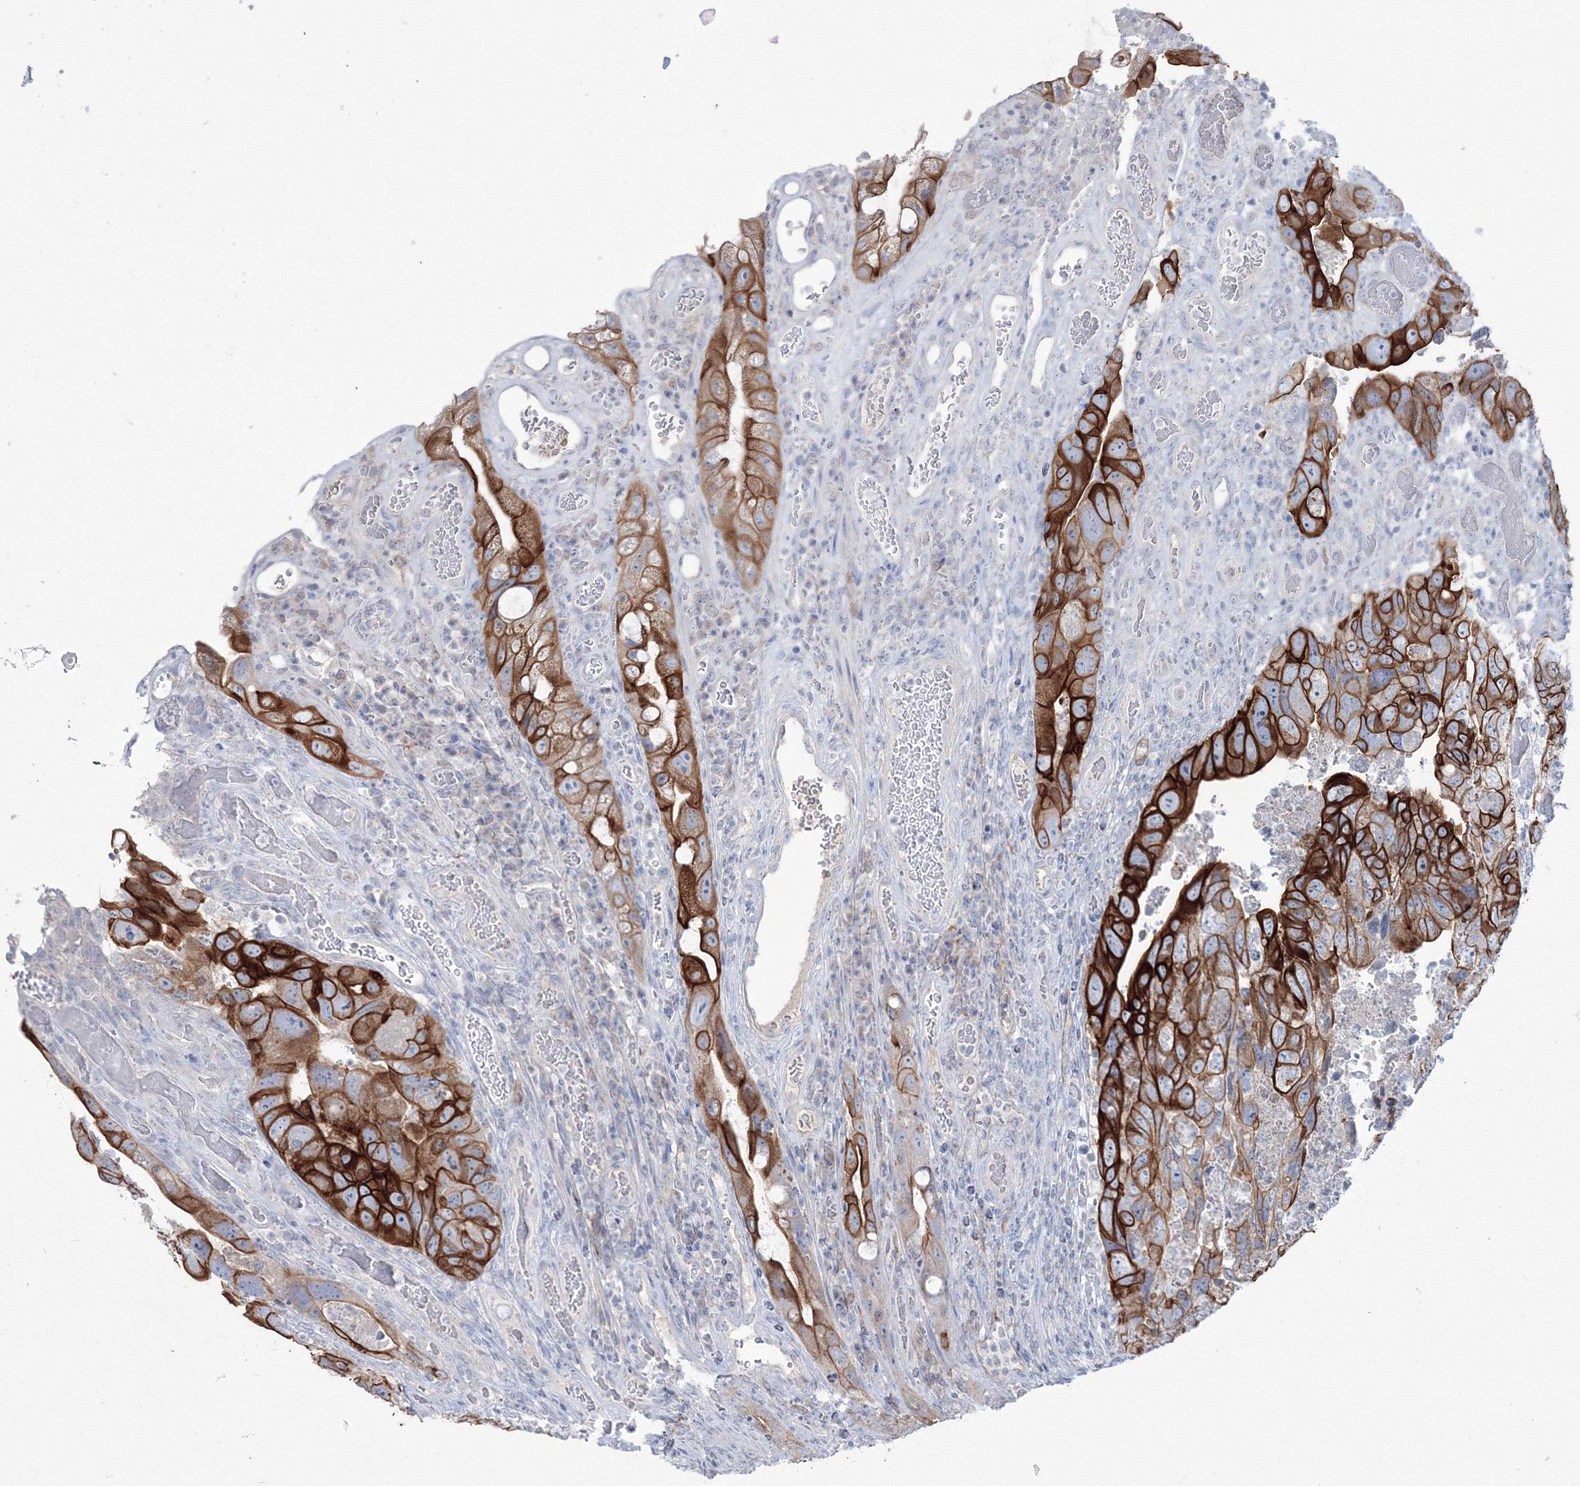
{"staining": {"intensity": "strong", "quantity": ">75%", "location": "cytoplasmic/membranous"}, "tissue": "colorectal cancer", "cell_type": "Tumor cells", "image_type": "cancer", "snomed": [{"axis": "morphology", "description": "Adenocarcinoma, NOS"}, {"axis": "topography", "description": "Rectum"}], "caption": "Protein staining exhibits strong cytoplasmic/membranous staining in approximately >75% of tumor cells in colorectal cancer (adenocarcinoma).", "gene": "TMEM139", "patient": {"sex": "male", "age": 63}}